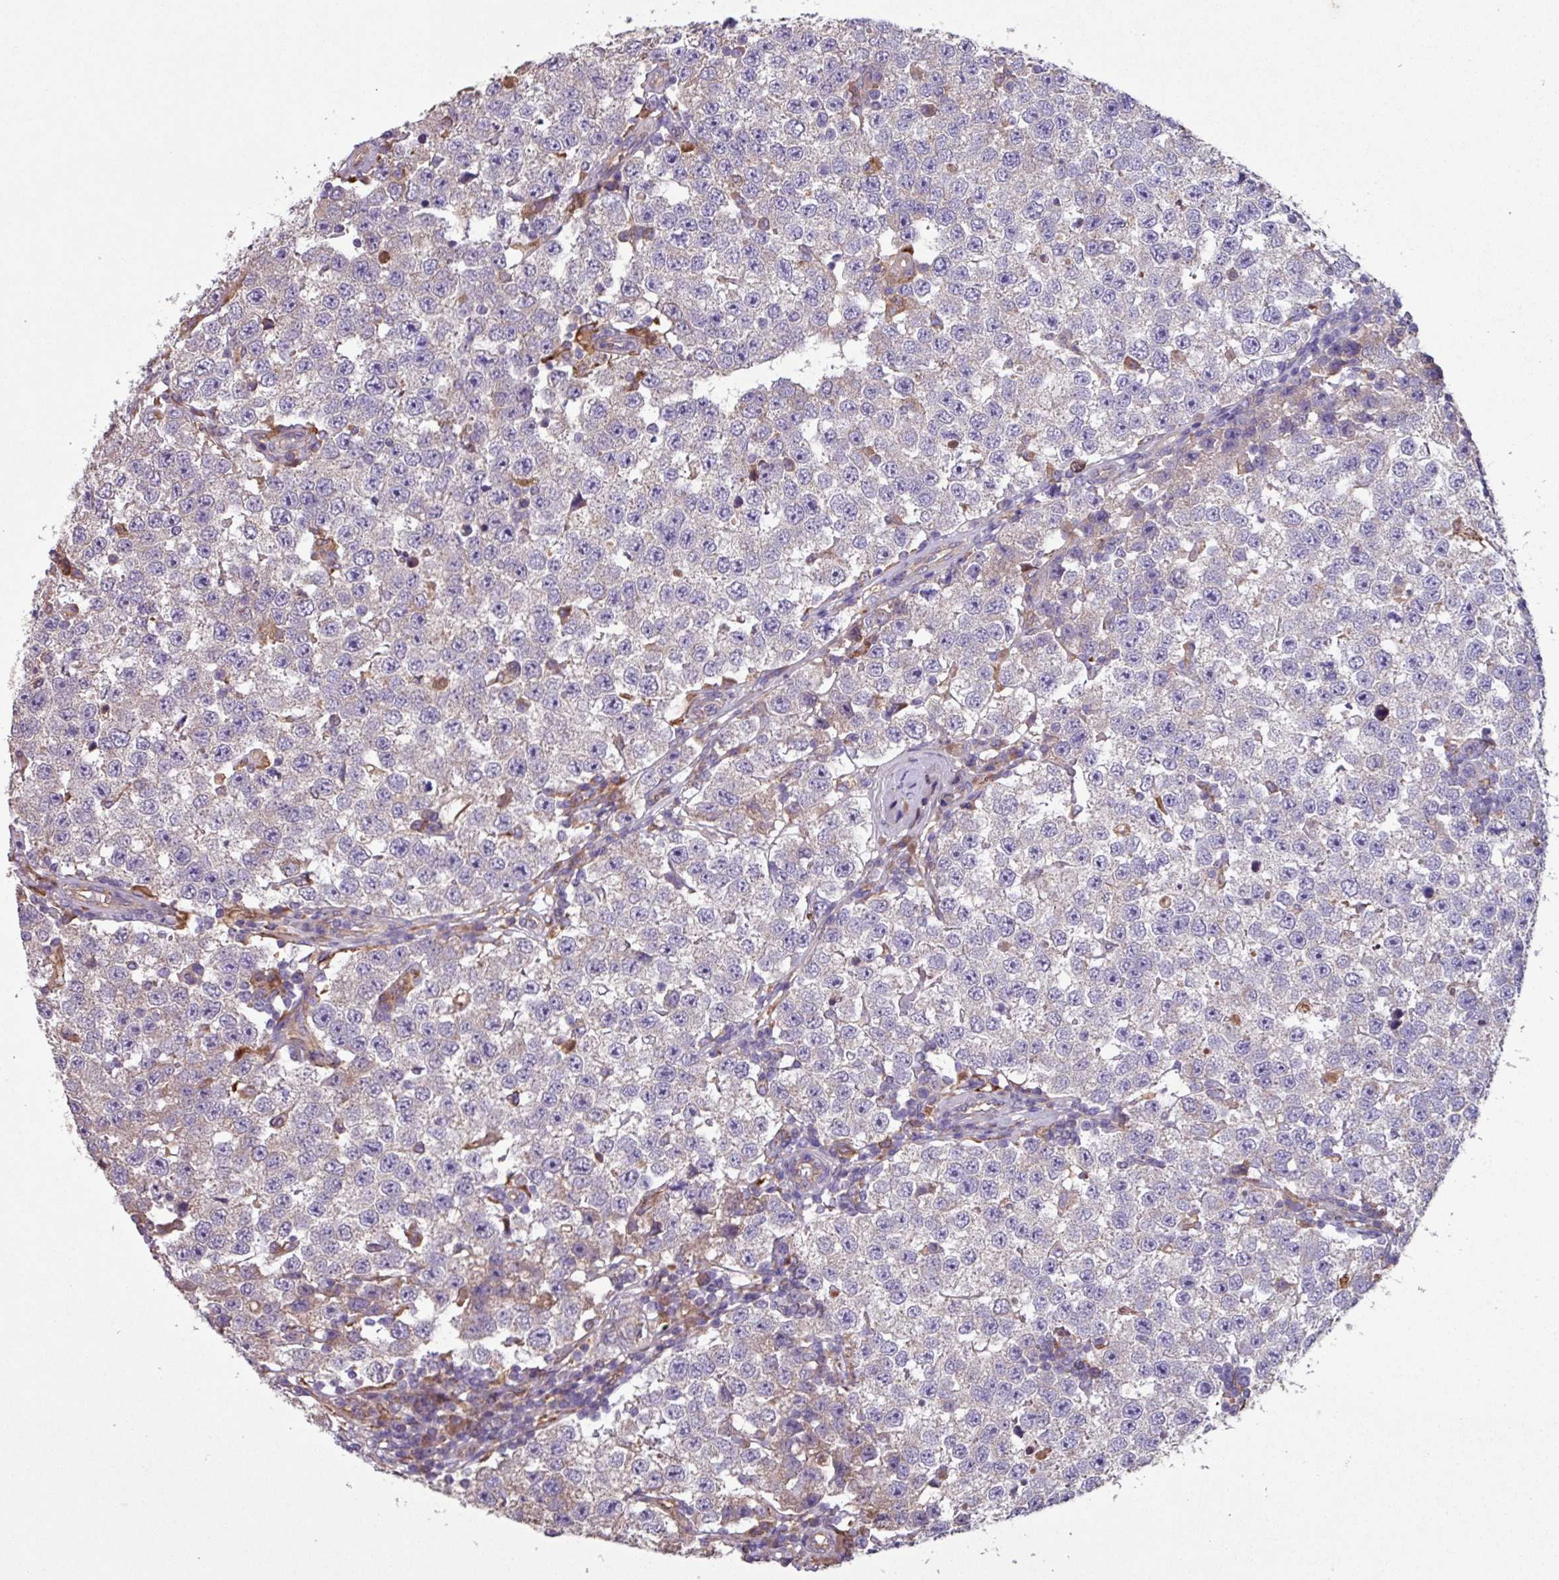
{"staining": {"intensity": "negative", "quantity": "none", "location": "none"}, "tissue": "testis cancer", "cell_type": "Tumor cells", "image_type": "cancer", "snomed": [{"axis": "morphology", "description": "Seminoma, NOS"}, {"axis": "topography", "description": "Testis"}], "caption": "Tumor cells show no significant expression in testis seminoma. (DAB (3,3'-diaminobenzidine) immunohistochemistry (IHC) visualized using brightfield microscopy, high magnification).", "gene": "PTPRQ", "patient": {"sex": "male", "age": 34}}